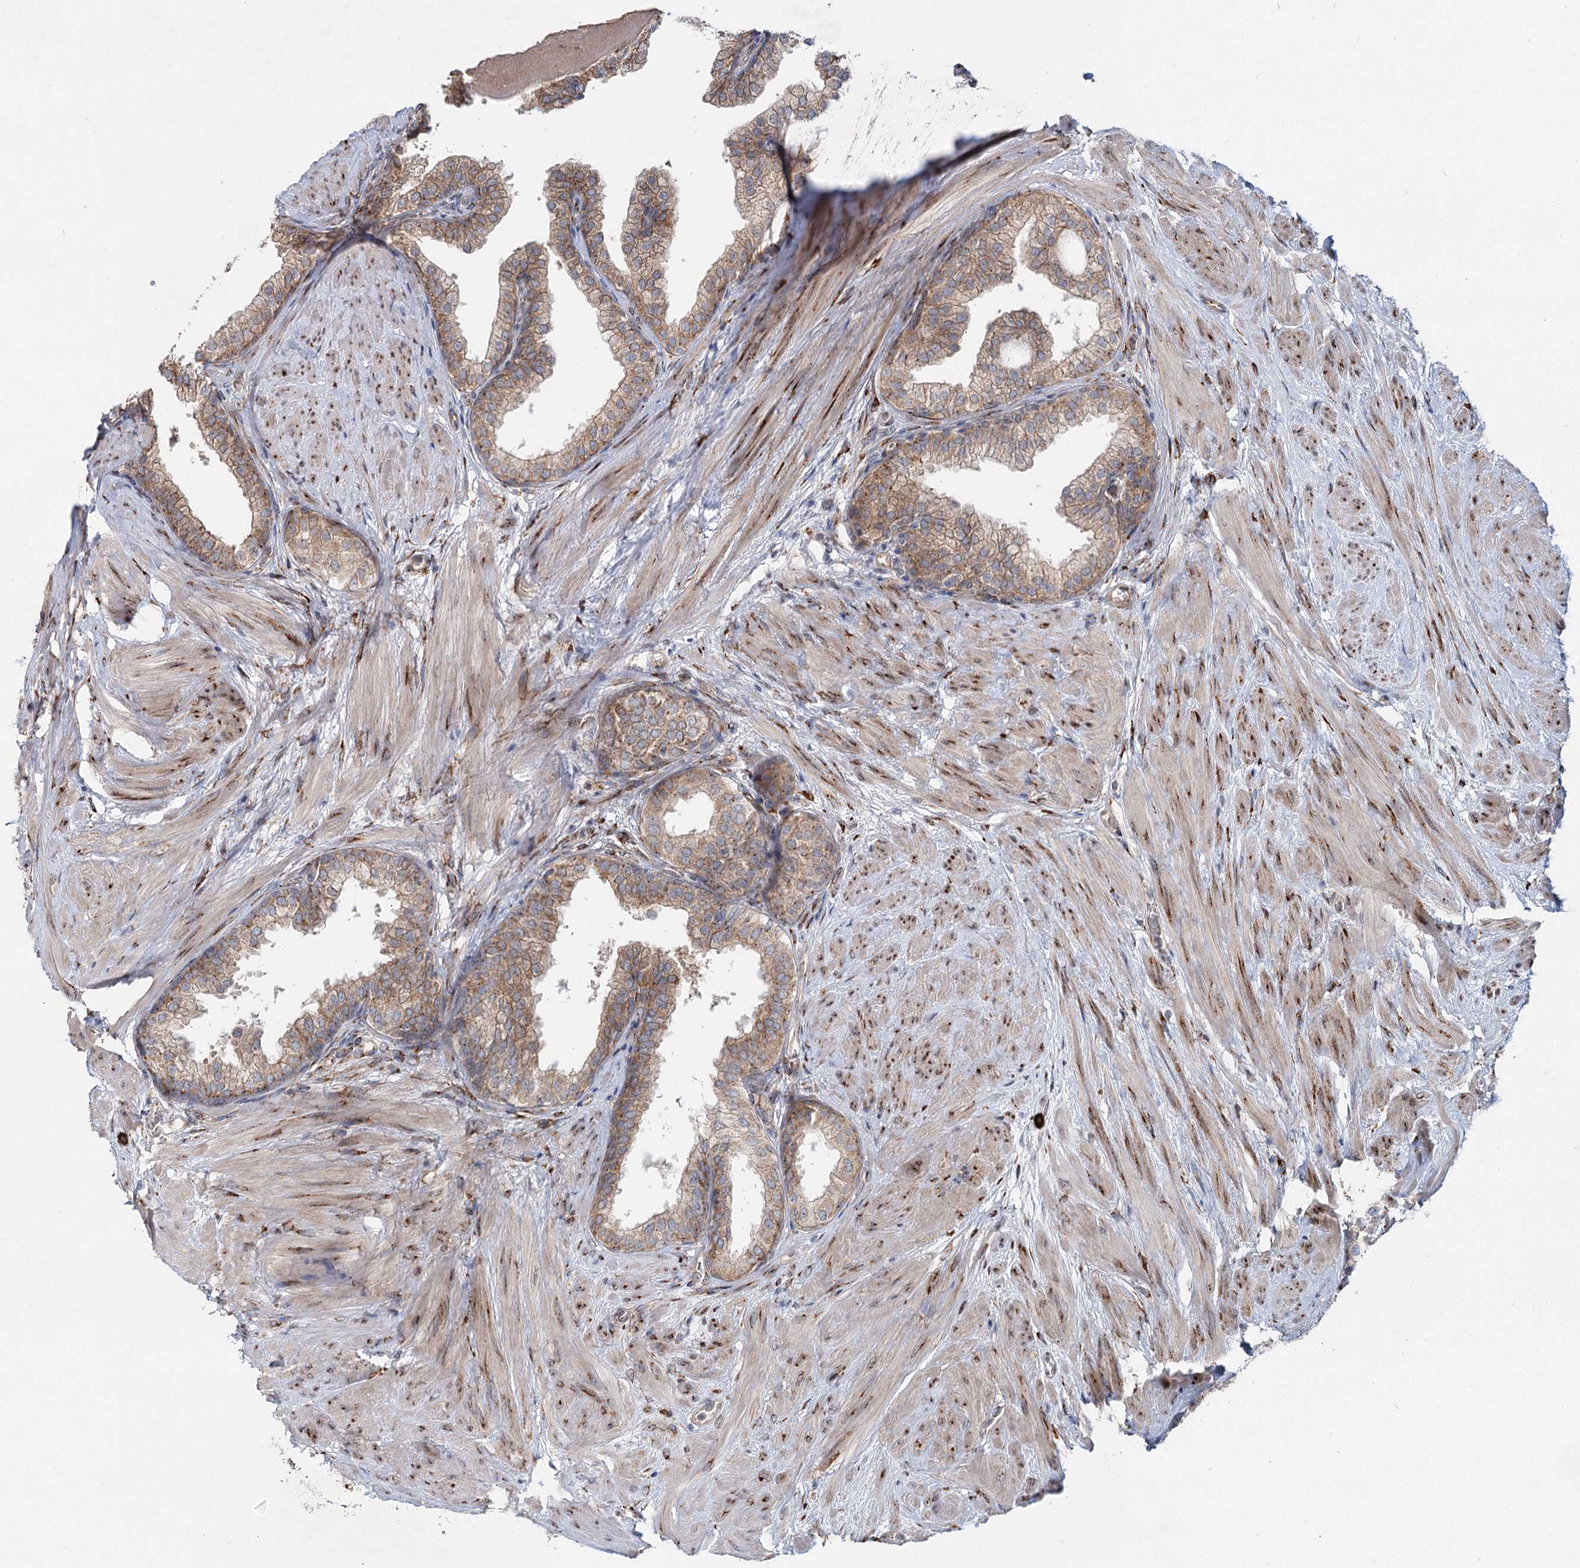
{"staining": {"intensity": "moderate", "quantity": "25%-75%", "location": "cytoplasmic/membranous"}, "tissue": "prostate", "cell_type": "Glandular cells", "image_type": "normal", "snomed": [{"axis": "morphology", "description": "Normal tissue, NOS"}, {"axis": "topography", "description": "Prostate"}], "caption": "High-power microscopy captured an IHC histopathology image of unremarkable prostate, revealing moderate cytoplasmic/membranous staining in approximately 25%-75% of glandular cells. (IHC, brightfield microscopy, high magnification).", "gene": "SPART", "patient": {"sex": "male", "age": 48}}